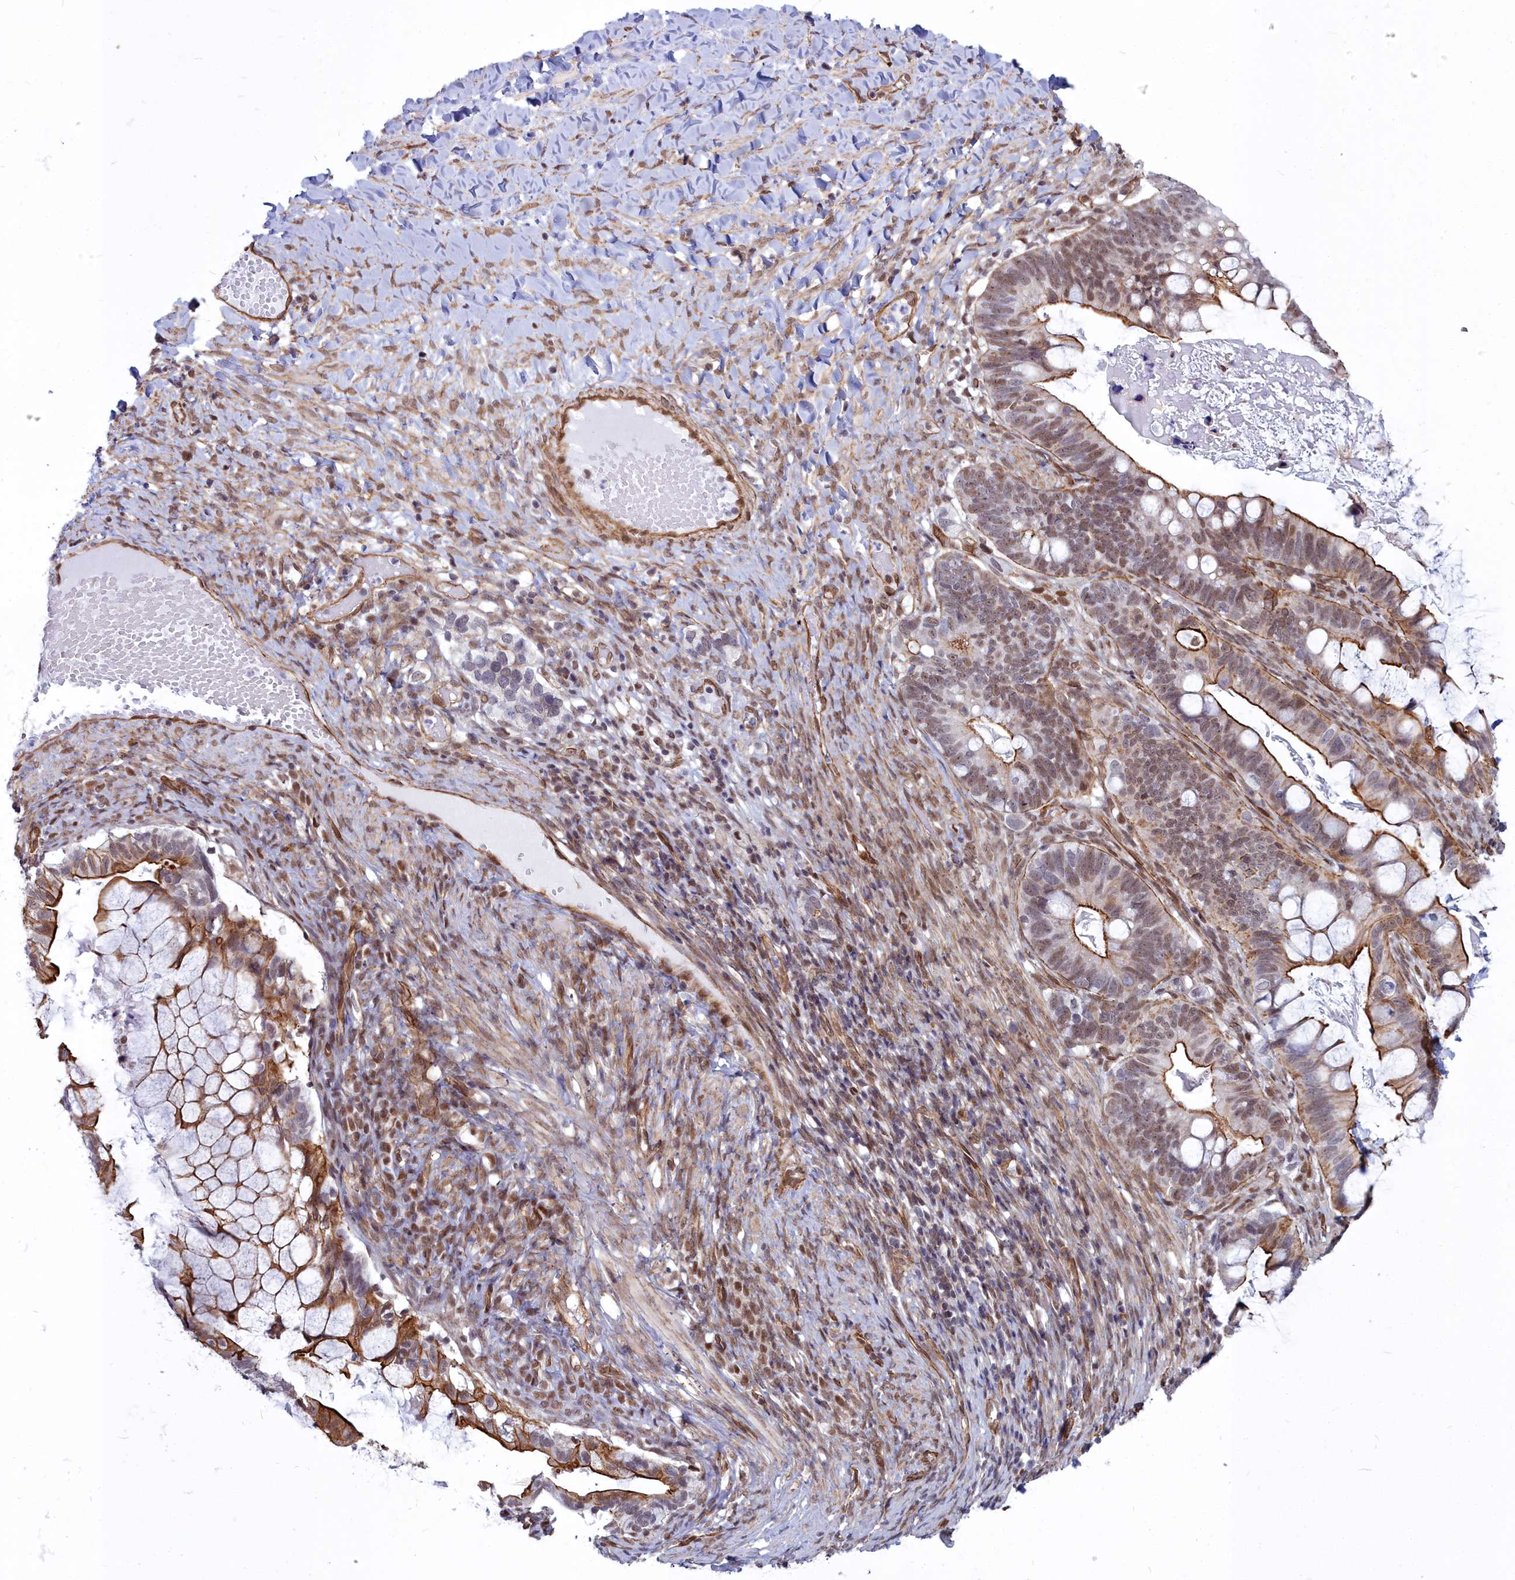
{"staining": {"intensity": "strong", "quantity": "<25%", "location": "cytoplasmic/membranous,nuclear"}, "tissue": "ovarian cancer", "cell_type": "Tumor cells", "image_type": "cancer", "snomed": [{"axis": "morphology", "description": "Cystadenocarcinoma, mucinous, NOS"}, {"axis": "topography", "description": "Ovary"}], "caption": "Immunohistochemistry of ovarian mucinous cystadenocarcinoma reveals medium levels of strong cytoplasmic/membranous and nuclear positivity in about <25% of tumor cells. (Brightfield microscopy of DAB IHC at high magnification).", "gene": "YJU2", "patient": {"sex": "female", "age": 61}}